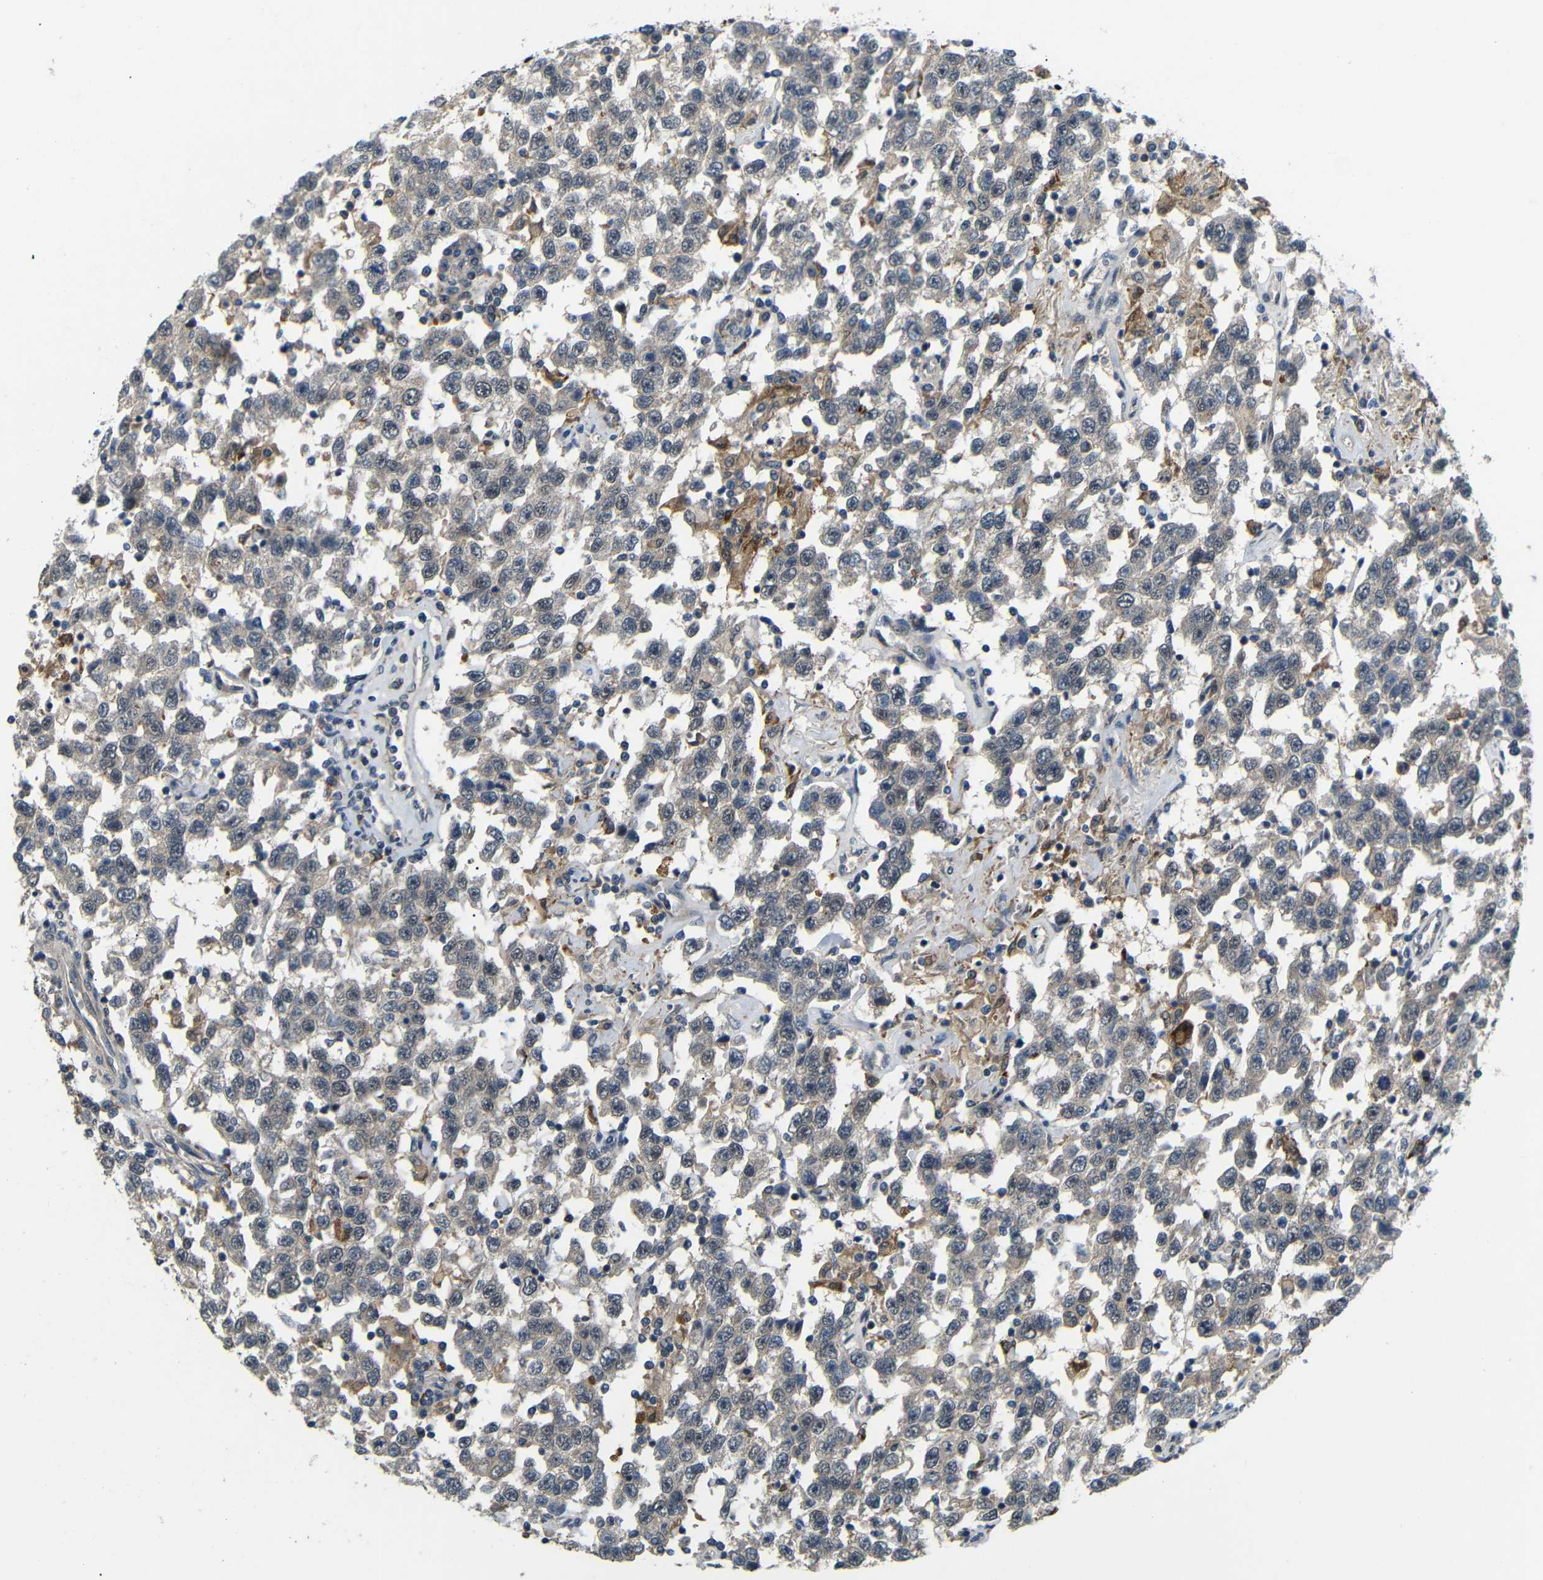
{"staining": {"intensity": "weak", "quantity": ">75%", "location": "cytoplasmic/membranous"}, "tissue": "testis cancer", "cell_type": "Tumor cells", "image_type": "cancer", "snomed": [{"axis": "morphology", "description": "Seminoma, NOS"}, {"axis": "topography", "description": "Testis"}], "caption": "IHC of human testis cancer shows low levels of weak cytoplasmic/membranous positivity in about >75% of tumor cells. (DAB (3,3'-diaminobenzidine) IHC with brightfield microscopy, high magnification).", "gene": "SYDE1", "patient": {"sex": "male", "age": 41}}